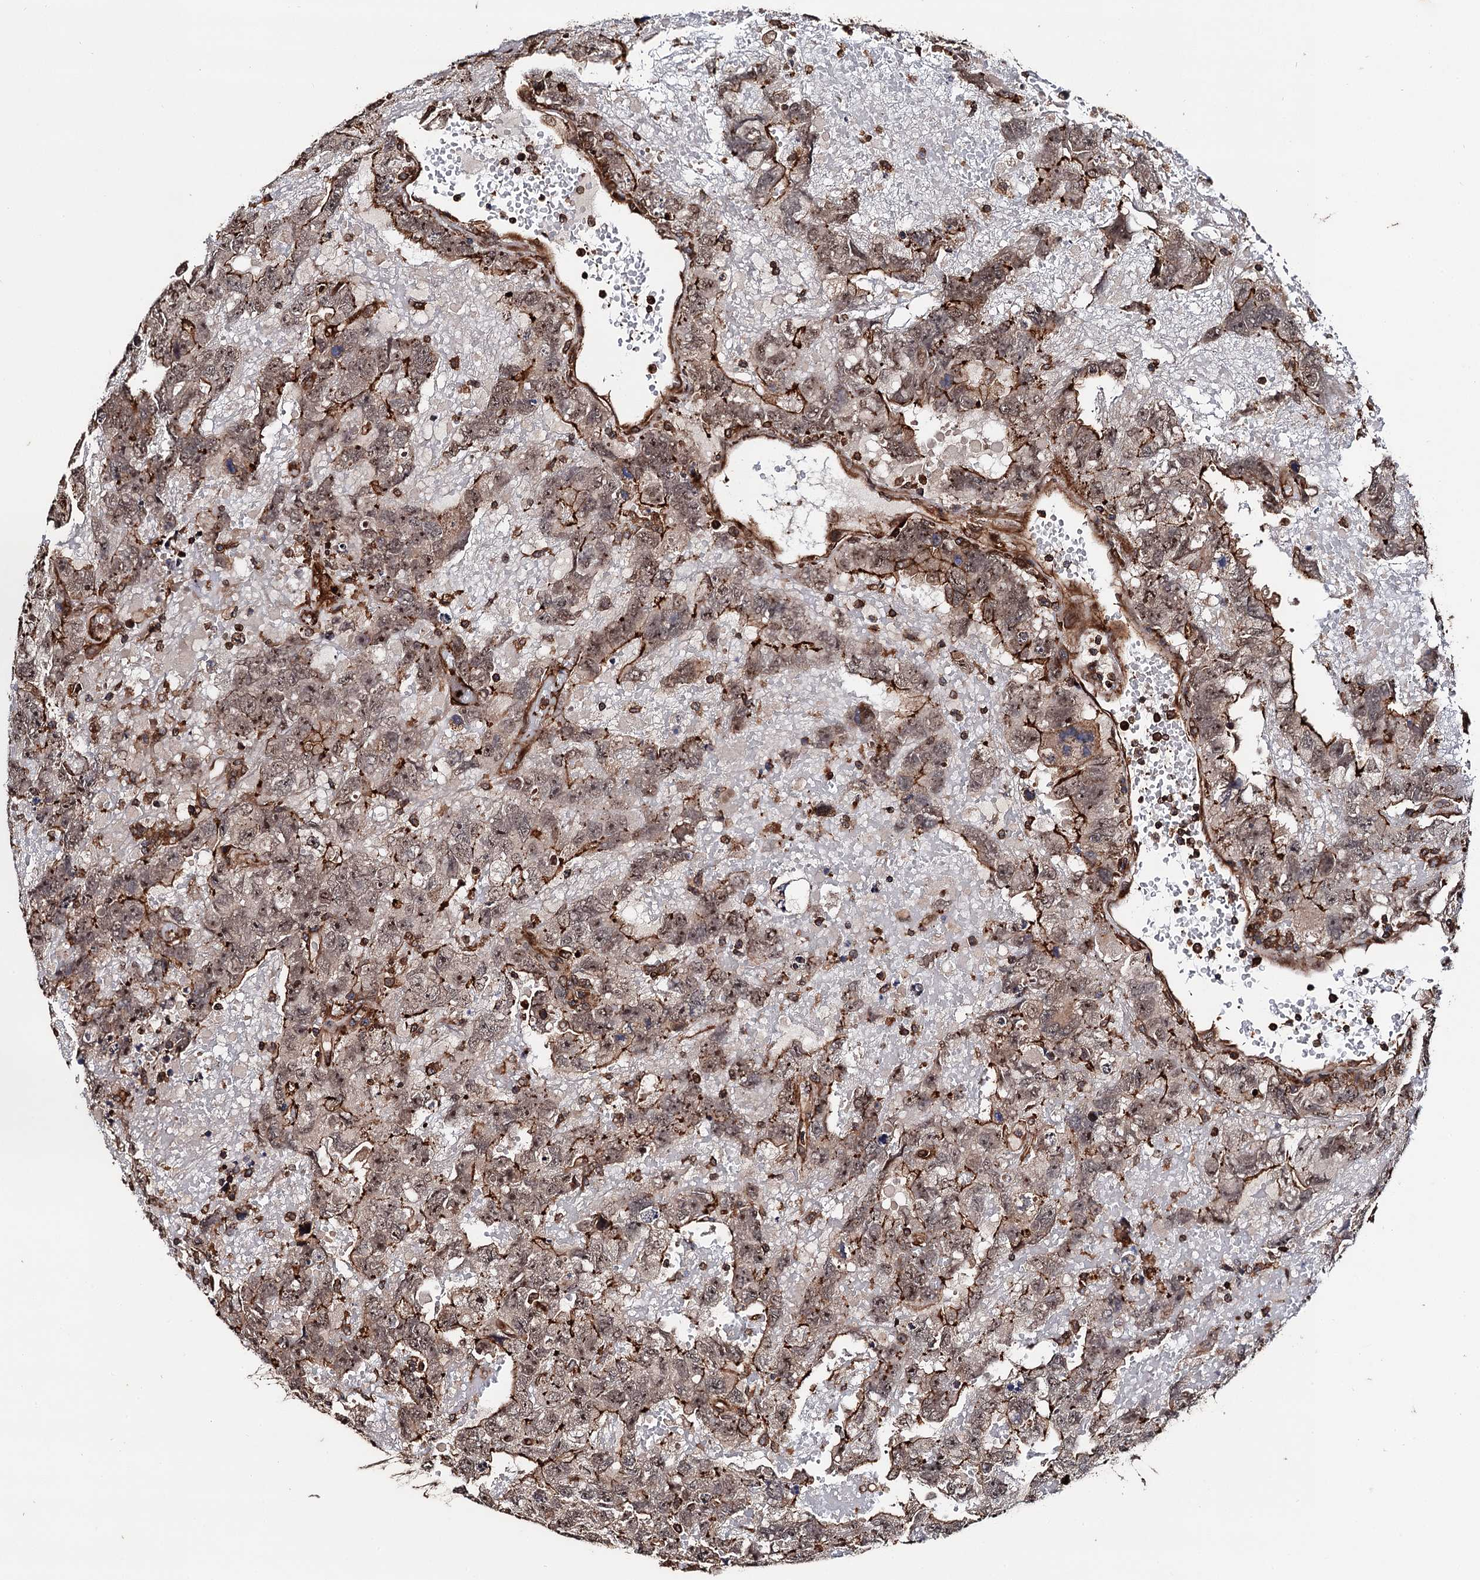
{"staining": {"intensity": "moderate", "quantity": ">75%", "location": "nuclear"}, "tissue": "testis cancer", "cell_type": "Tumor cells", "image_type": "cancer", "snomed": [{"axis": "morphology", "description": "Carcinoma, Embryonal, NOS"}, {"axis": "topography", "description": "Testis"}], "caption": "Immunohistochemistry (DAB) staining of testis cancer reveals moderate nuclear protein staining in approximately >75% of tumor cells.", "gene": "BORA", "patient": {"sex": "male", "age": 45}}